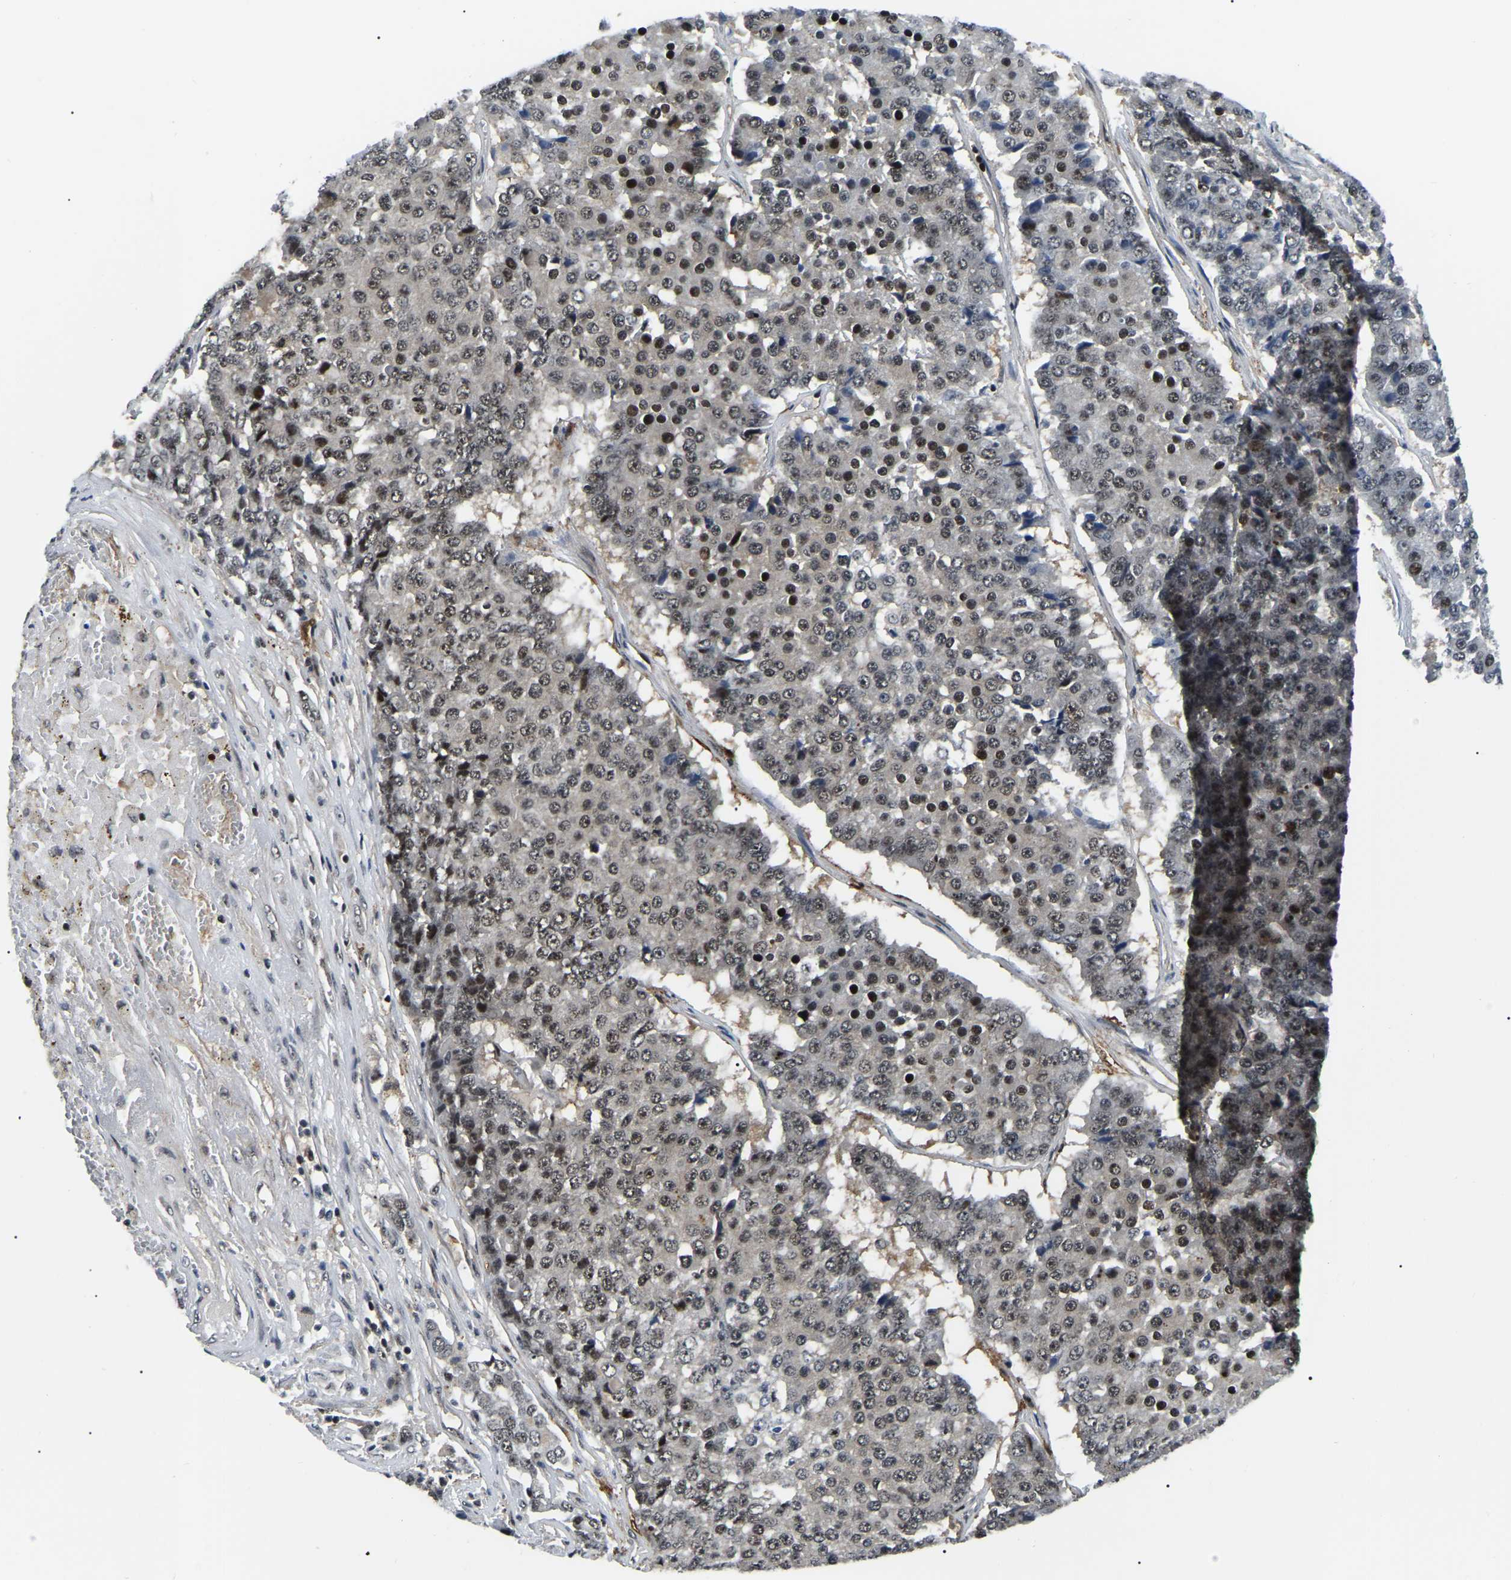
{"staining": {"intensity": "strong", "quantity": "25%-75%", "location": "nuclear"}, "tissue": "pancreatic cancer", "cell_type": "Tumor cells", "image_type": "cancer", "snomed": [{"axis": "morphology", "description": "Adenocarcinoma, NOS"}, {"axis": "topography", "description": "Pancreas"}], "caption": "There is high levels of strong nuclear positivity in tumor cells of adenocarcinoma (pancreatic), as demonstrated by immunohistochemical staining (brown color).", "gene": "RRP1B", "patient": {"sex": "male", "age": 50}}